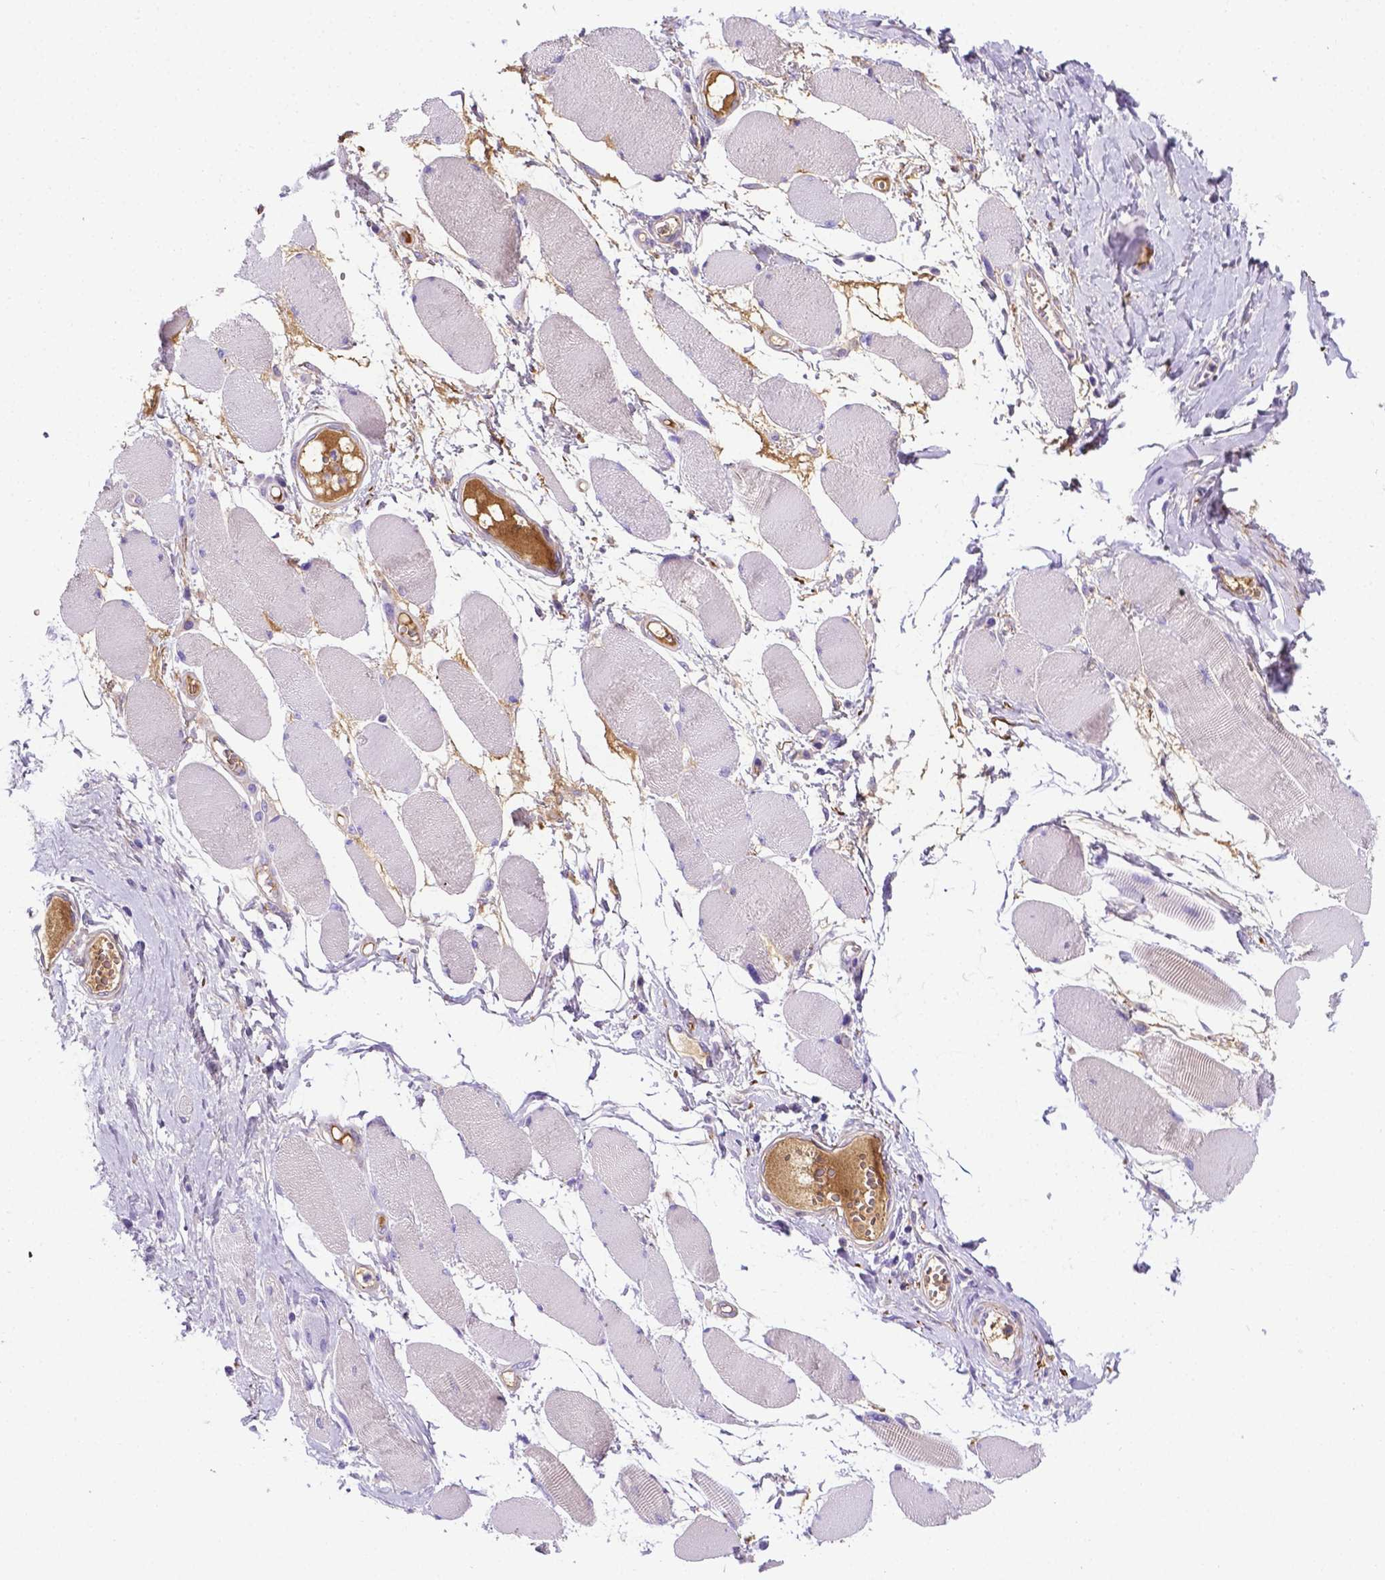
{"staining": {"intensity": "negative", "quantity": "none", "location": "none"}, "tissue": "skeletal muscle", "cell_type": "Myocytes", "image_type": "normal", "snomed": [{"axis": "morphology", "description": "Normal tissue, NOS"}, {"axis": "topography", "description": "Skeletal muscle"}], "caption": "Unremarkable skeletal muscle was stained to show a protein in brown. There is no significant positivity in myocytes. The staining is performed using DAB brown chromogen with nuclei counter-stained in using hematoxylin.", "gene": "APOE", "patient": {"sex": "female", "age": 75}}